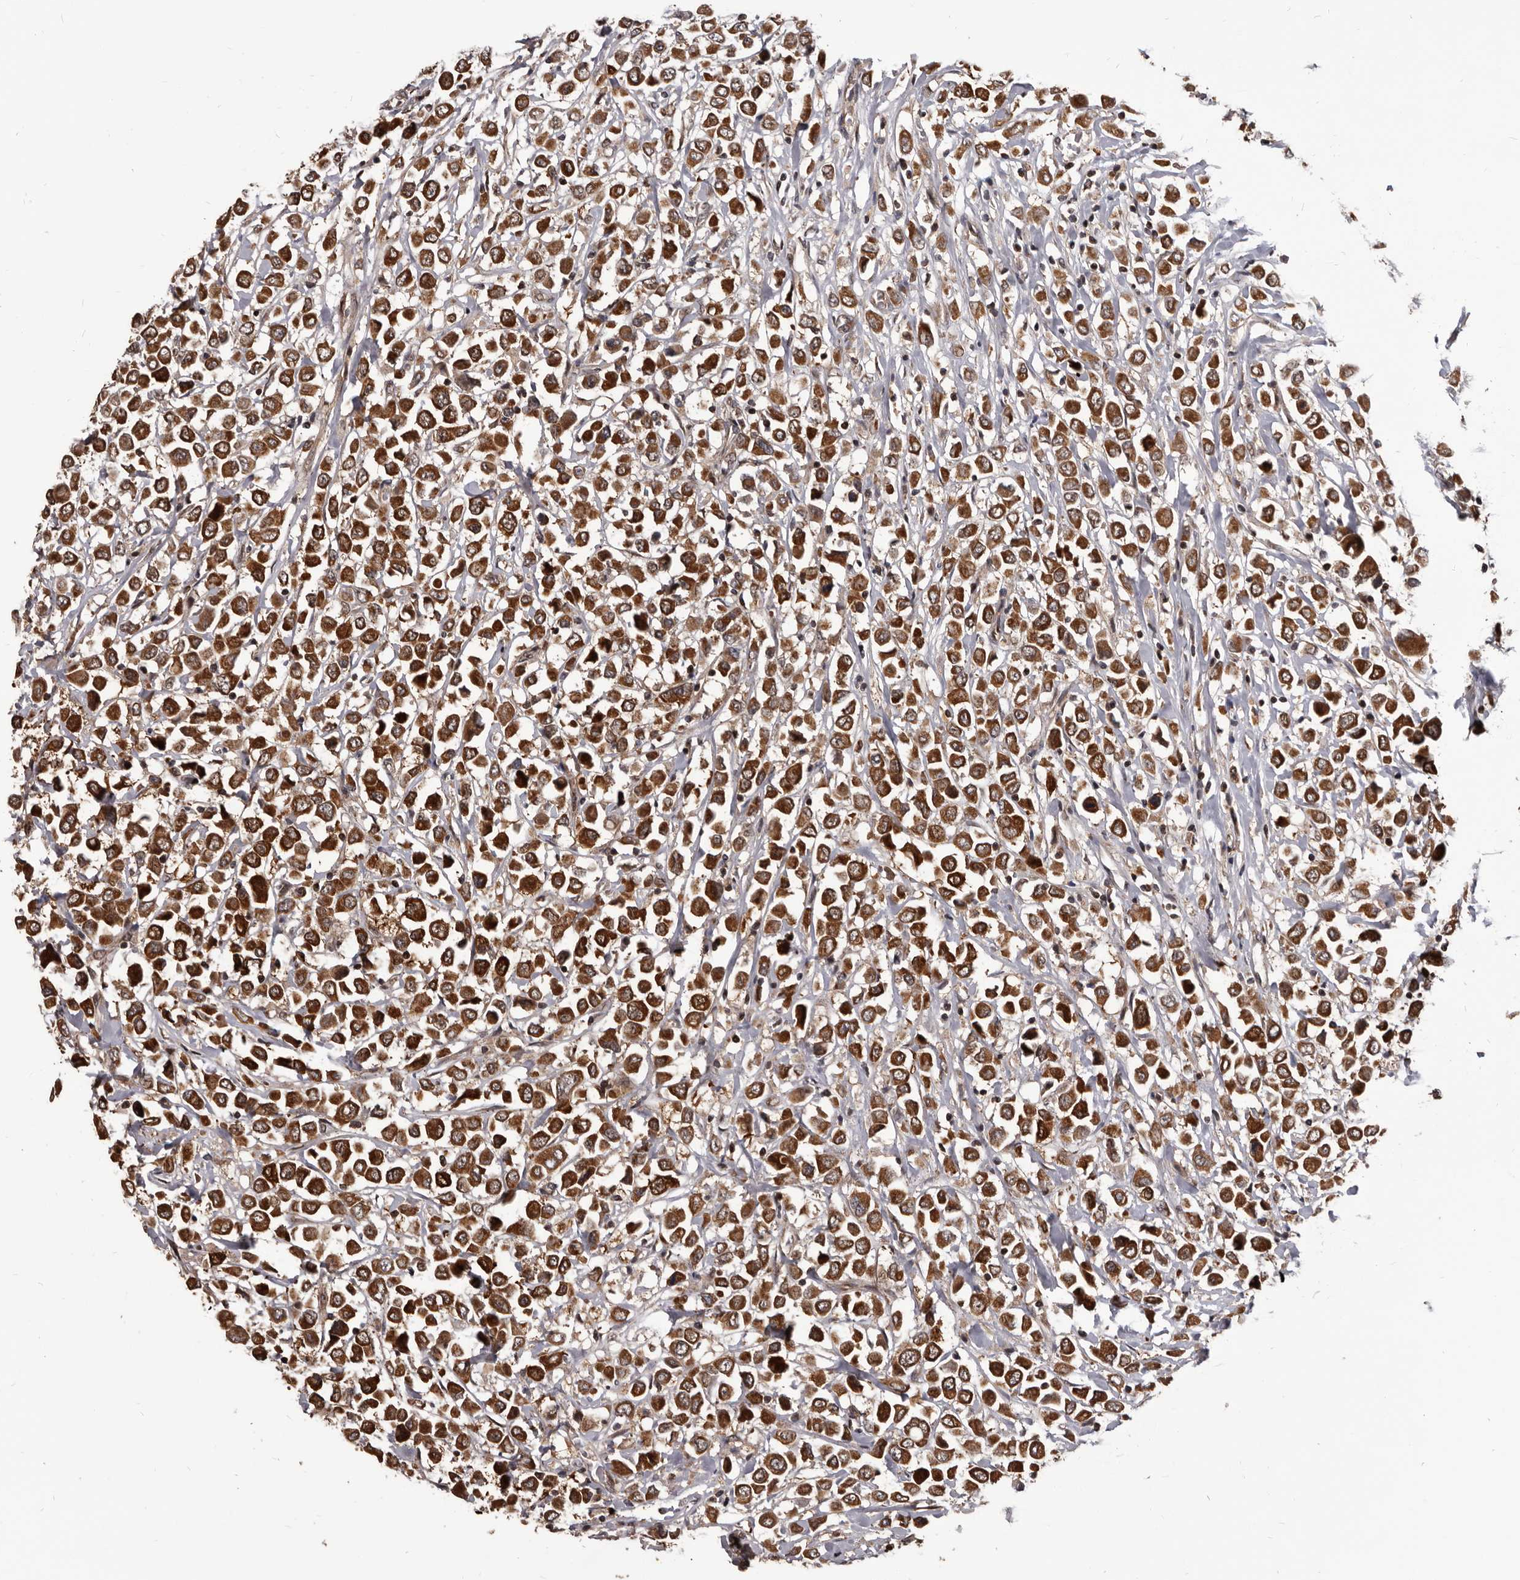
{"staining": {"intensity": "strong", "quantity": ">75%", "location": "cytoplasmic/membranous"}, "tissue": "breast cancer", "cell_type": "Tumor cells", "image_type": "cancer", "snomed": [{"axis": "morphology", "description": "Duct carcinoma"}, {"axis": "topography", "description": "Breast"}], "caption": "Immunohistochemistry (IHC) (DAB (3,3'-diaminobenzidine)) staining of breast invasive ductal carcinoma shows strong cytoplasmic/membranous protein positivity in about >75% of tumor cells.", "gene": "MAP3K14", "patient": {"sex": "female", "age": 61}}